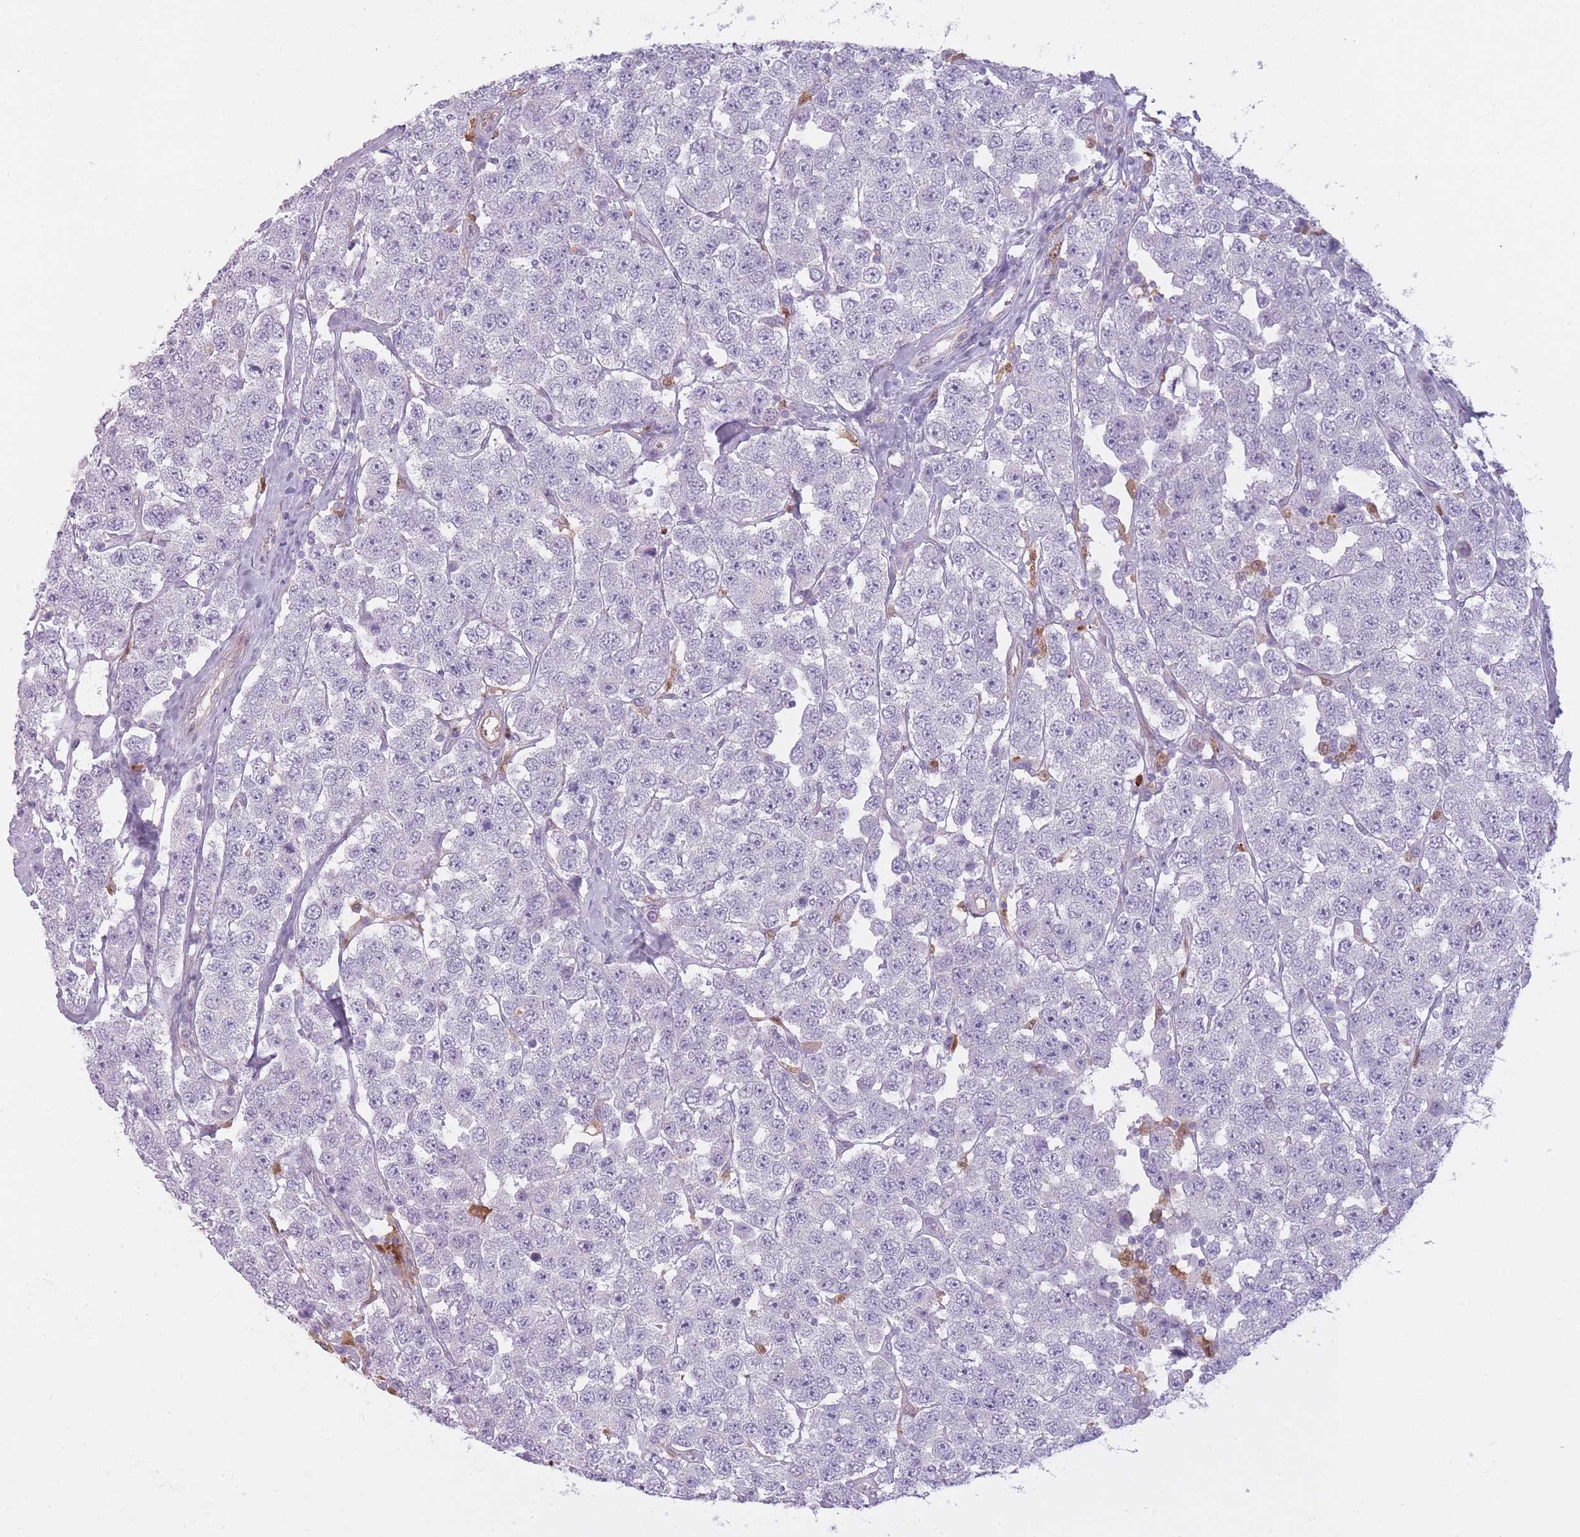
{"staining": {"intensity": "negative", "quantity": "none", "location": "none"}, "tissue": "testis cancer", "cell_type": "Tumor cells", "image_type": "cancer", "snomed": [{"axis": "morphology", "description": "Seminoma, NOS"}, {"axis": "topography", "description": "Testis"}], "caption": "A high-resolution histopathology image shows IHC staining of testis cancer (seminoma), which exhibits no significant expression in tumor cells. (Stains: DAB (3,3'-diaminobenzidine) immunohistochemistry with hematoxylin counter stain, Microscopy: brightfield microscopy at high magnification).", "gene": "LGALS9", "patient": {"sex": "male", "age": 28}}